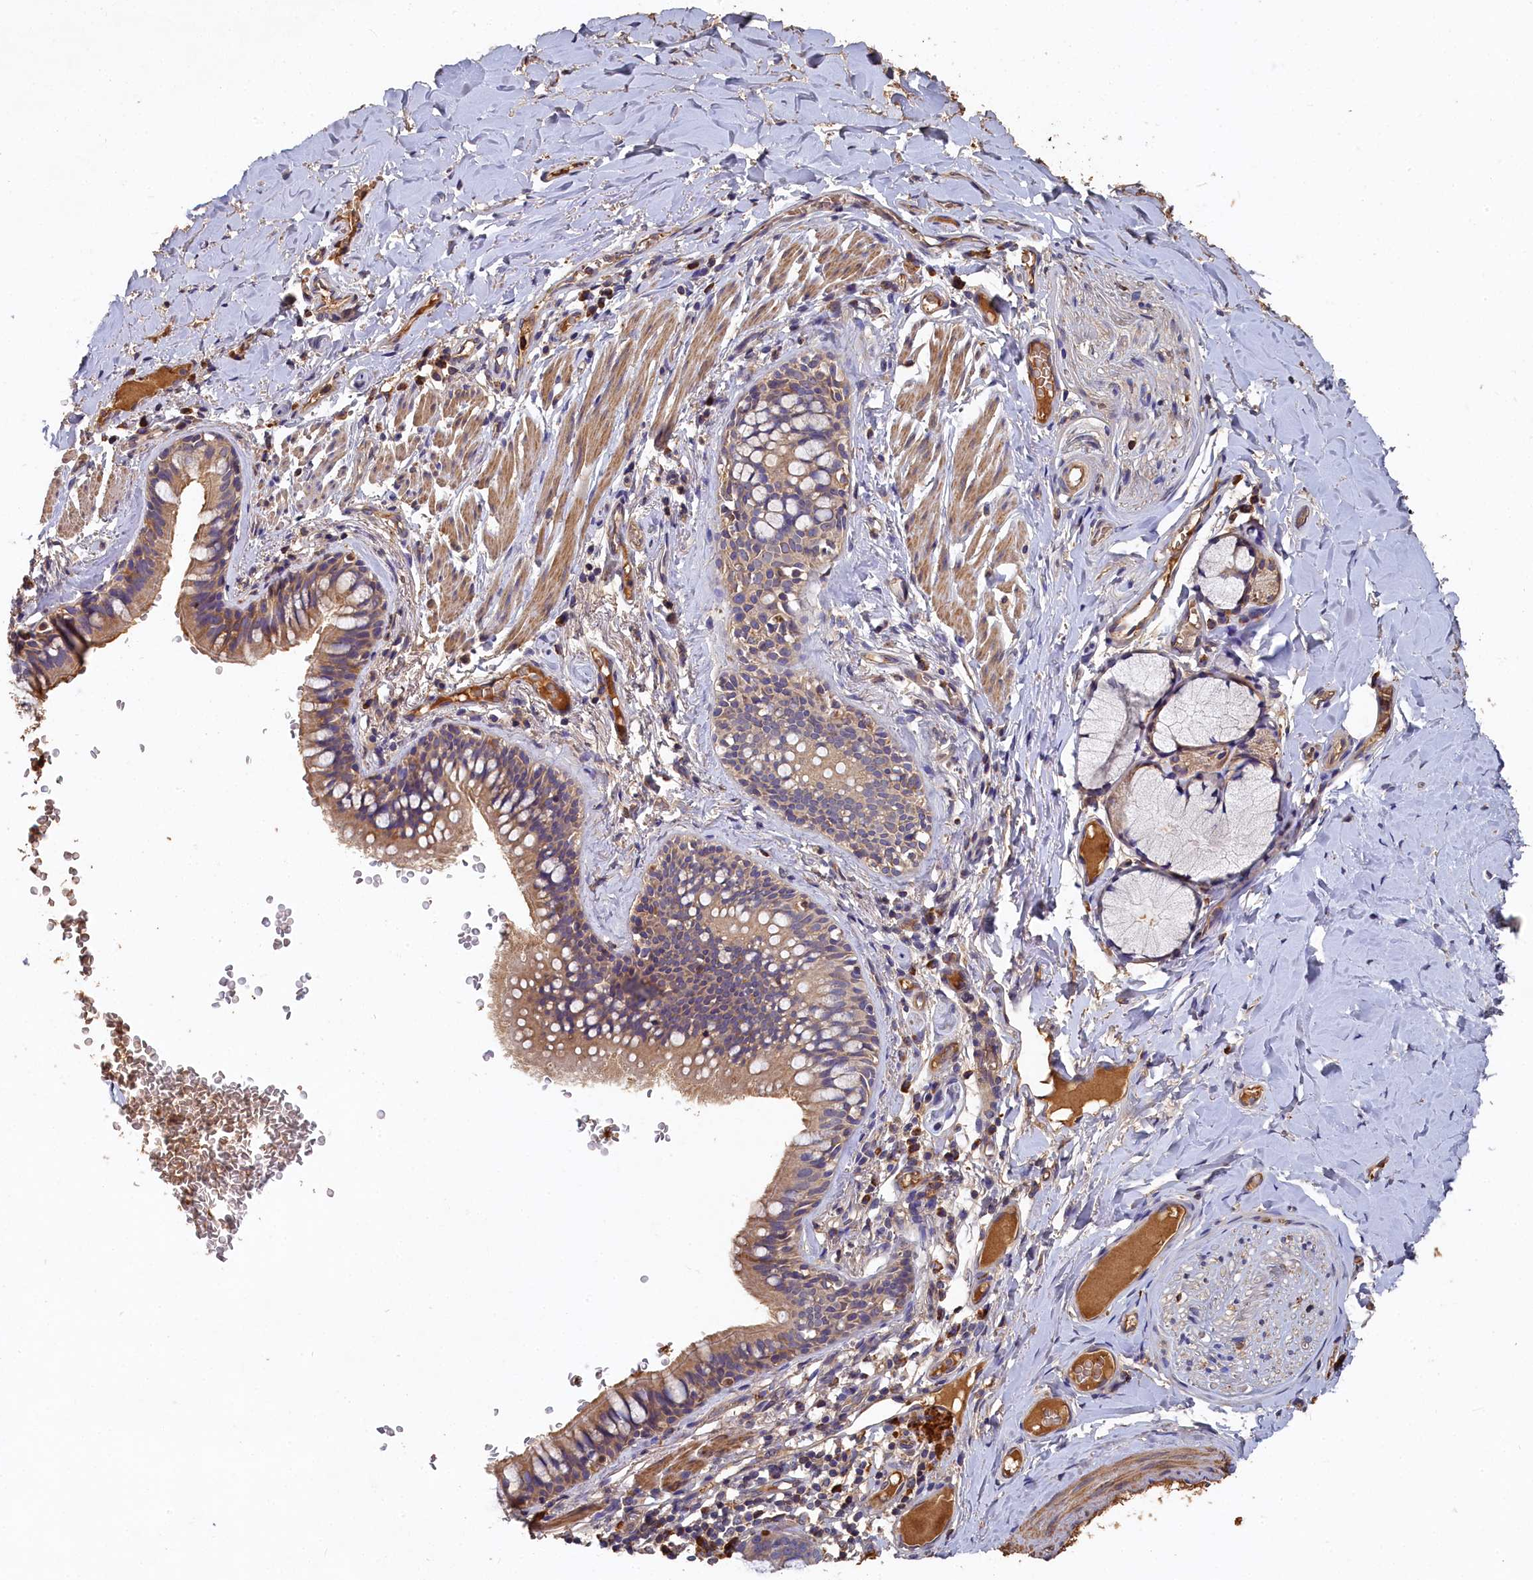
{"staining": {"intensity": "moderate", "quantity": ">75%", "location": "cytoplasmic/membranous"}, "tissue": "bronchus", "cell_type": "Respiratory epithelial cells", "image_type": "normal", "snomed": [{"axis": "morphology", "description": "Normal tissue, NOS"}, {"axis": "topography", "description": "Cartilage tissue"}, {"axis": "topography", "description": "Bronchus"}], "caption": "High-power microscopy captured an immunohistochemistry (IHC) photomicrograph of normal bronchus, revealing moderate cytoplasmic/membranous expression in about >75% of respiratory epithelial cells.", "gene": "DHRS11", "patient": {"sex": "female", "age": 36}}